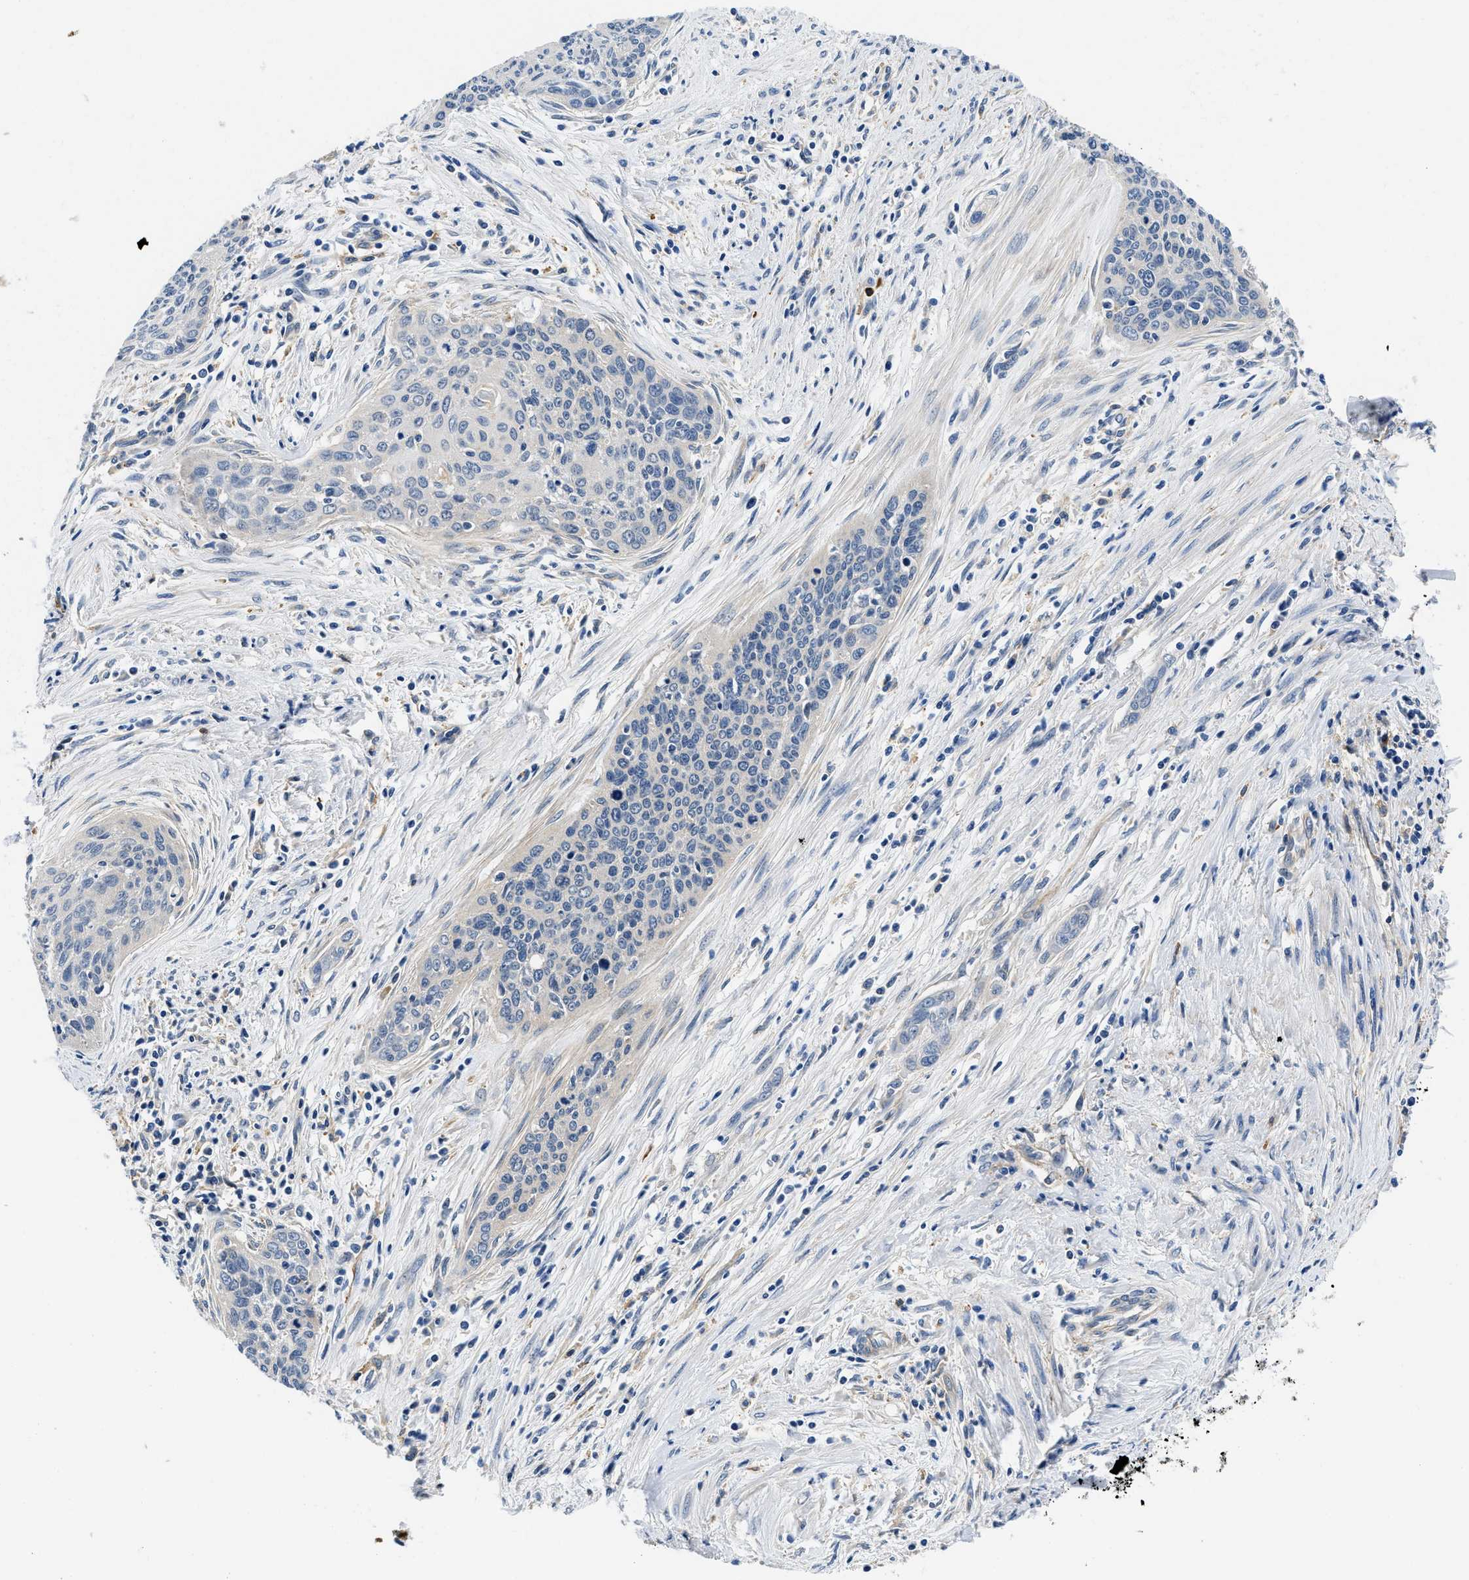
{"staining": {"intensity": "negative", "quantity": "none", "location": "none"}, "tissue": "cervical cancer", "cell_type": "Tumor cells", "image_type": "cancer", "snomed": [{"axis": "morphology", "description": "Squamous cell carcinoma, NOS"}, {"axis": "topography", "description": "Cervix"}], "caption": "IHC photomicrograph of cervical cancer (squamous cell carcinoma) stained for a protein (brown), which shows no staining in tumor cells.", "gene": "ZFAND3", "patient": {"sex": "female", "age": 55}}